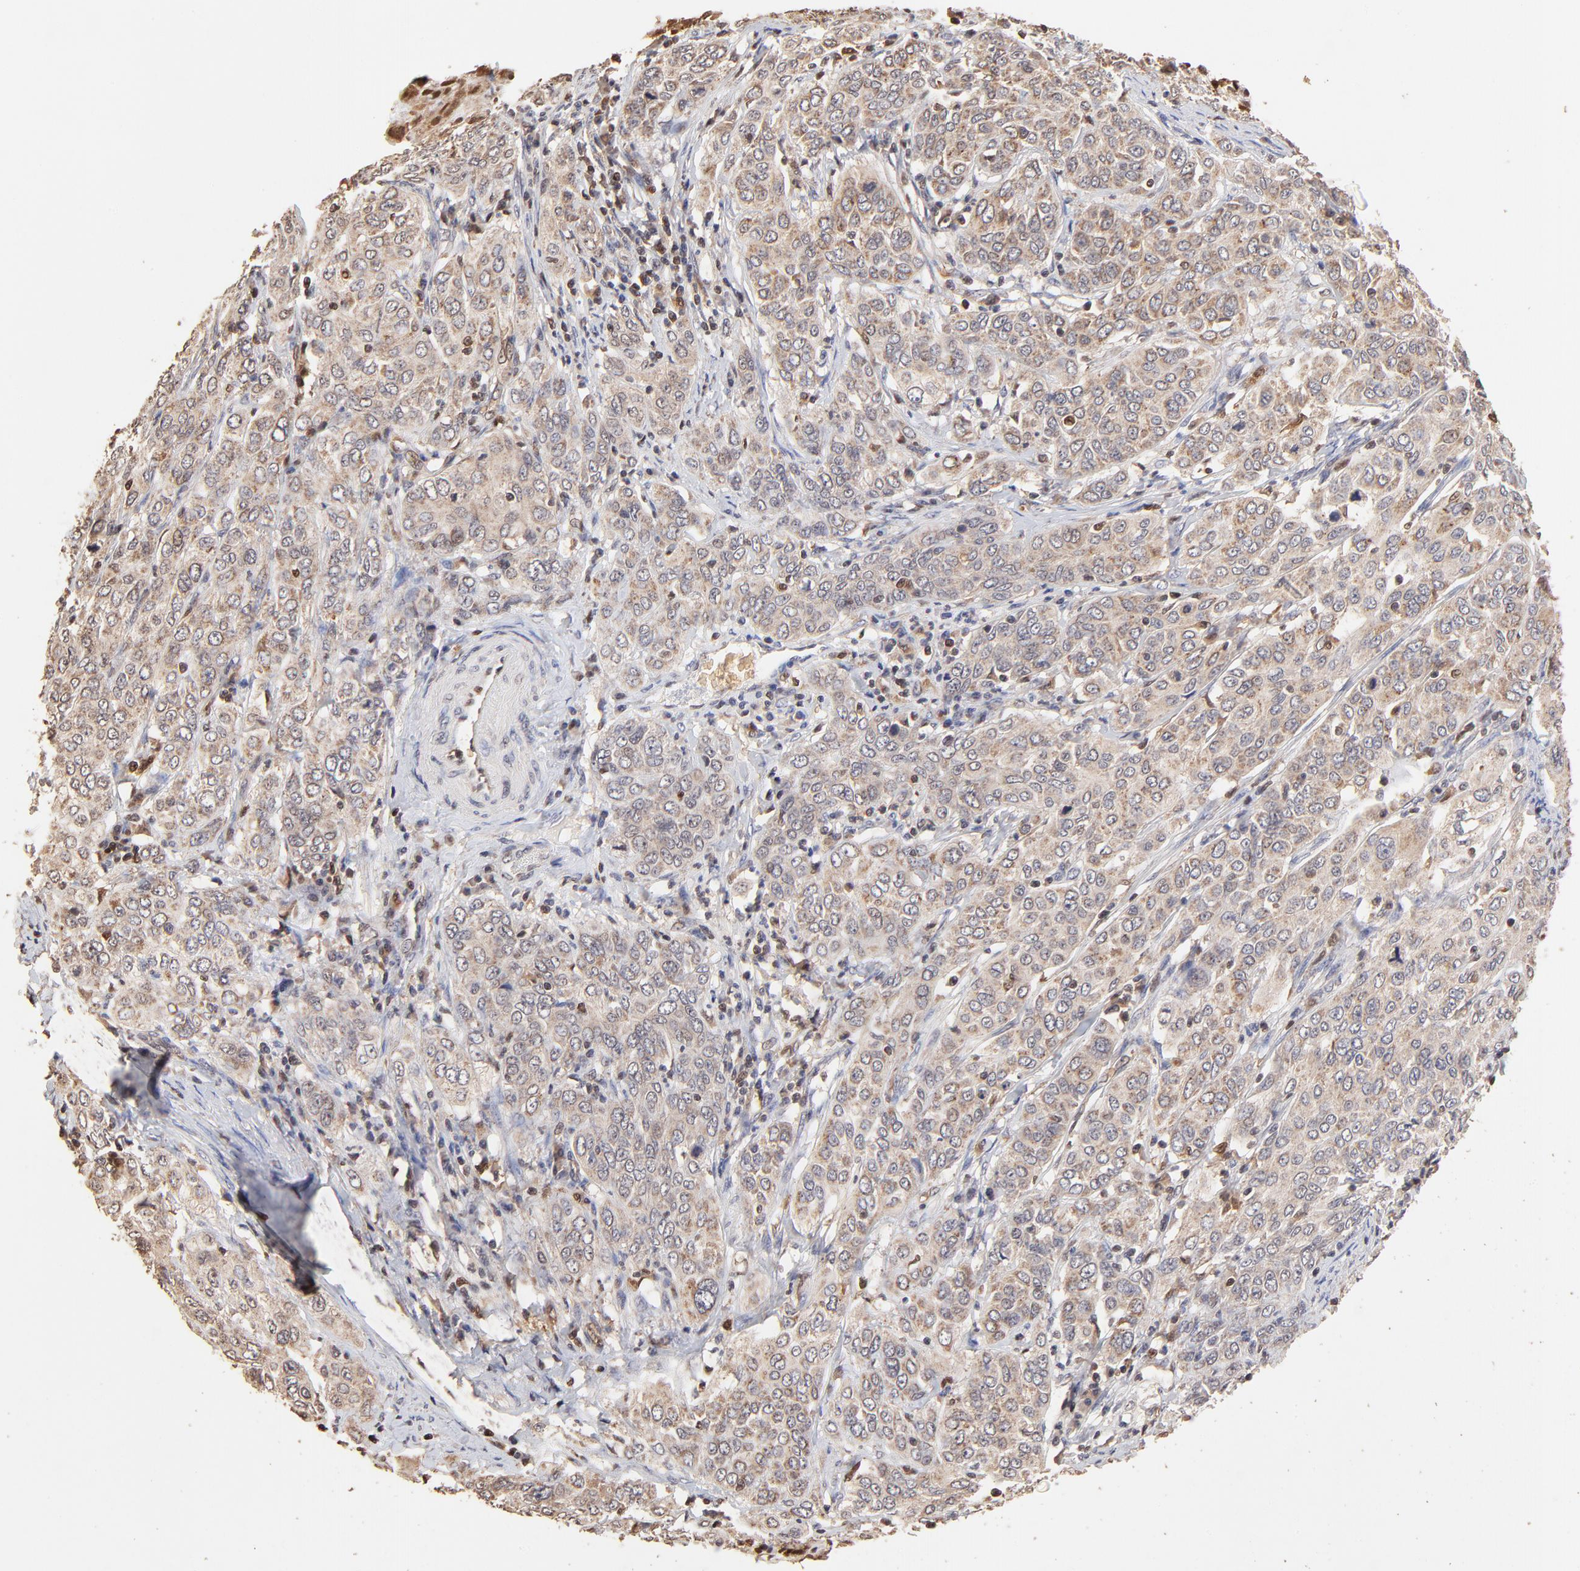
{"staining": {"intensity": "weak", "quantity": ">75%", "location": "cytoplasmic/membranous"}, "tissue": "cervical cancer", "cell_type": "Tumor cells", "image_type": "cancer", "snomed": [{"axis": "morphology", "description": "Squamous cell carcinoma, NOS"}, {"axis": "topography", "description": "Cervix"}], "caption": "Weak cytoplasmic/membranous staining is appreciated in approximately >75% of tumor cells in cervical squamous cell carcinoma. Nuclei are stained in blue.", "gene": "CASP1", "patient": {"sex": "female", "age": 38}}